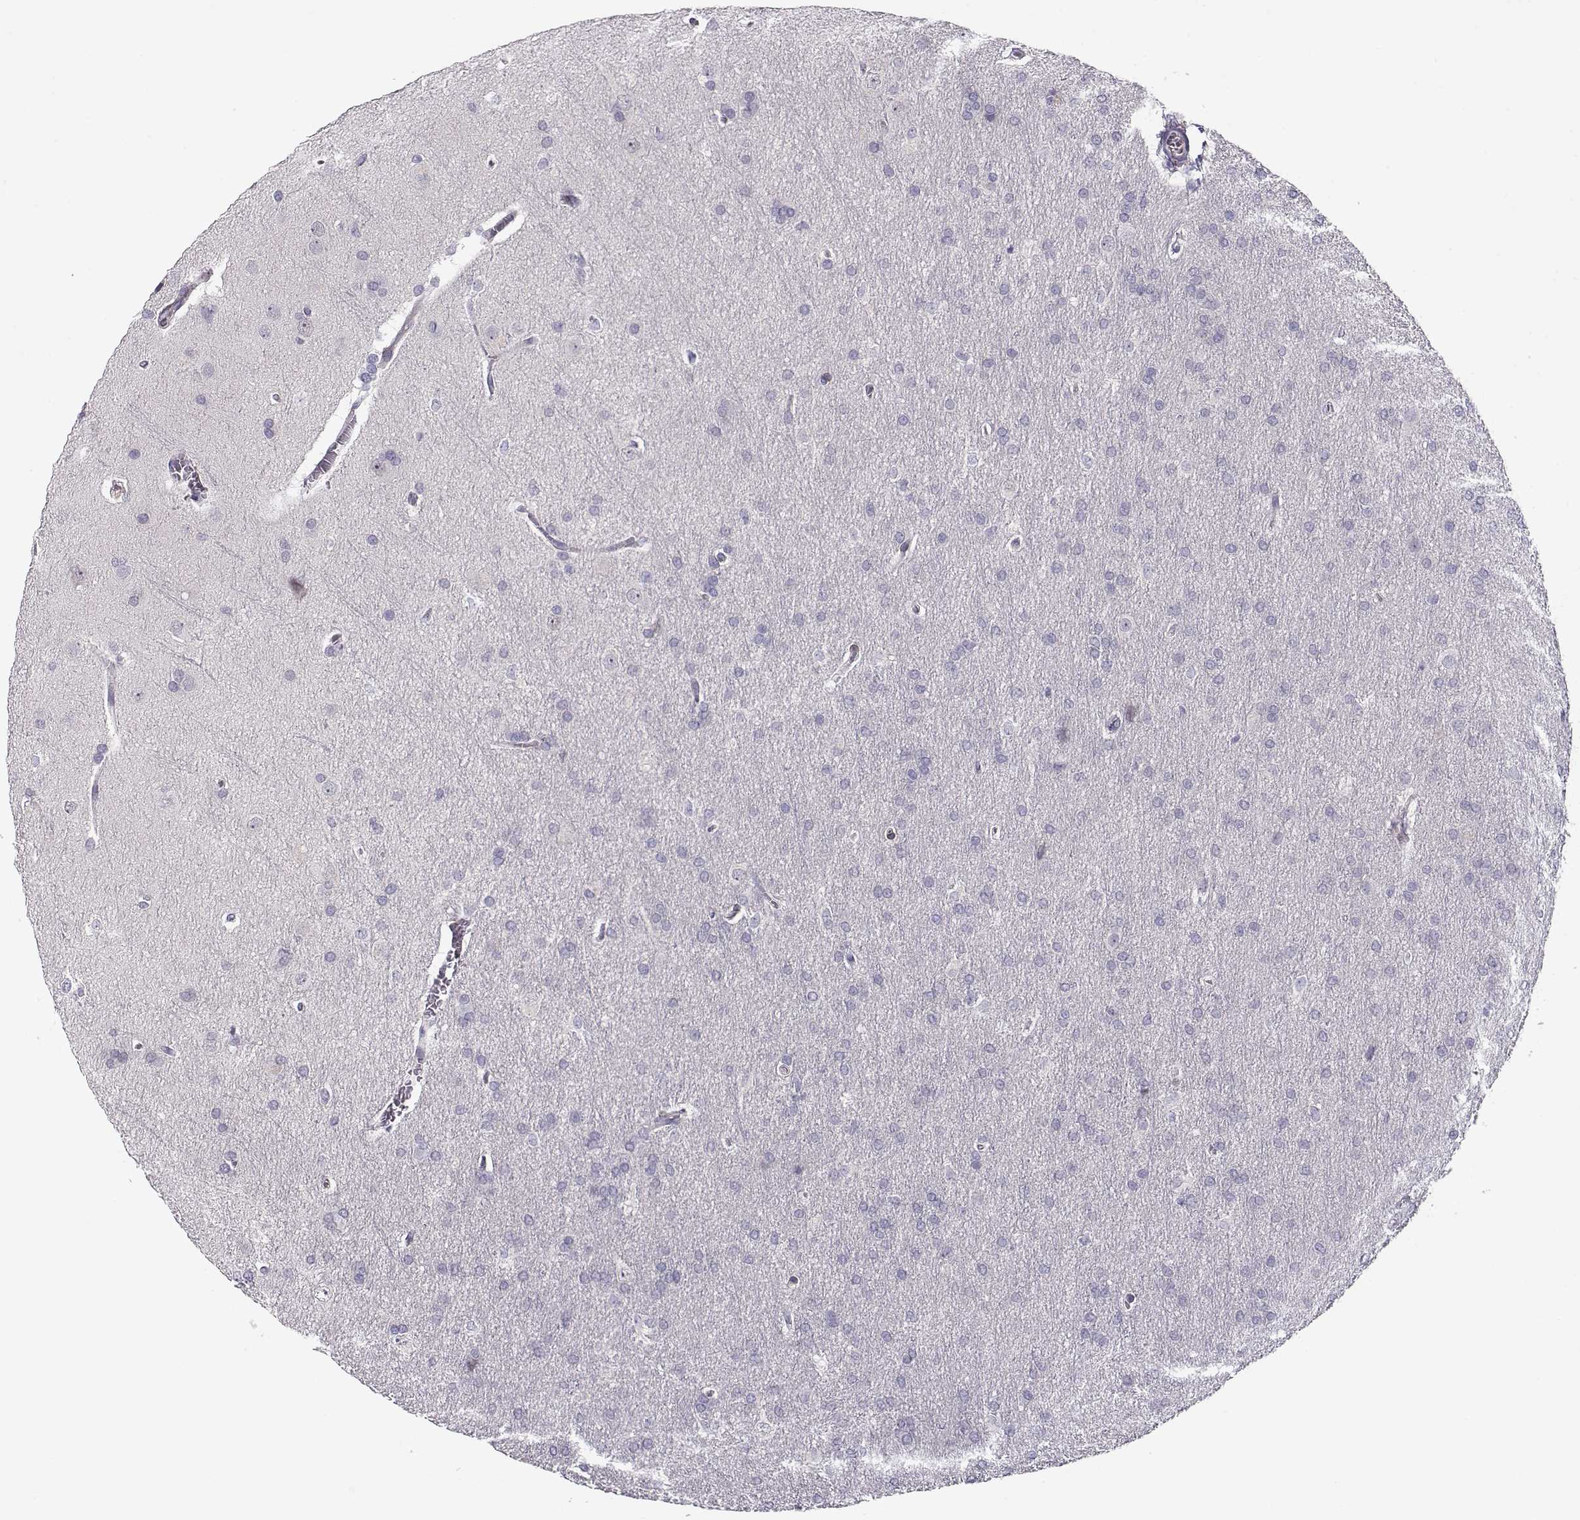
{"staining": {"intensity": "negative", "quantity": "none", "location": "none"}, "tissue": "glioma", "cell_type": "Tumor cells", "image_type": "cancer", "snomed": [{"axis": "morphology", "description": "Glioma, malignant, Low grade"}, {"axis": "topography", "description": "Brain"}], "caption": "IHC micrograph of neoplastic tissue: human malignant glioma (low-grade) stained with DAB (3,3'-diaminobenzidine) shows no significant protein expression in tumor cells.", "gene": "CRX", "patient": {"sex": "female", "age": 32}}